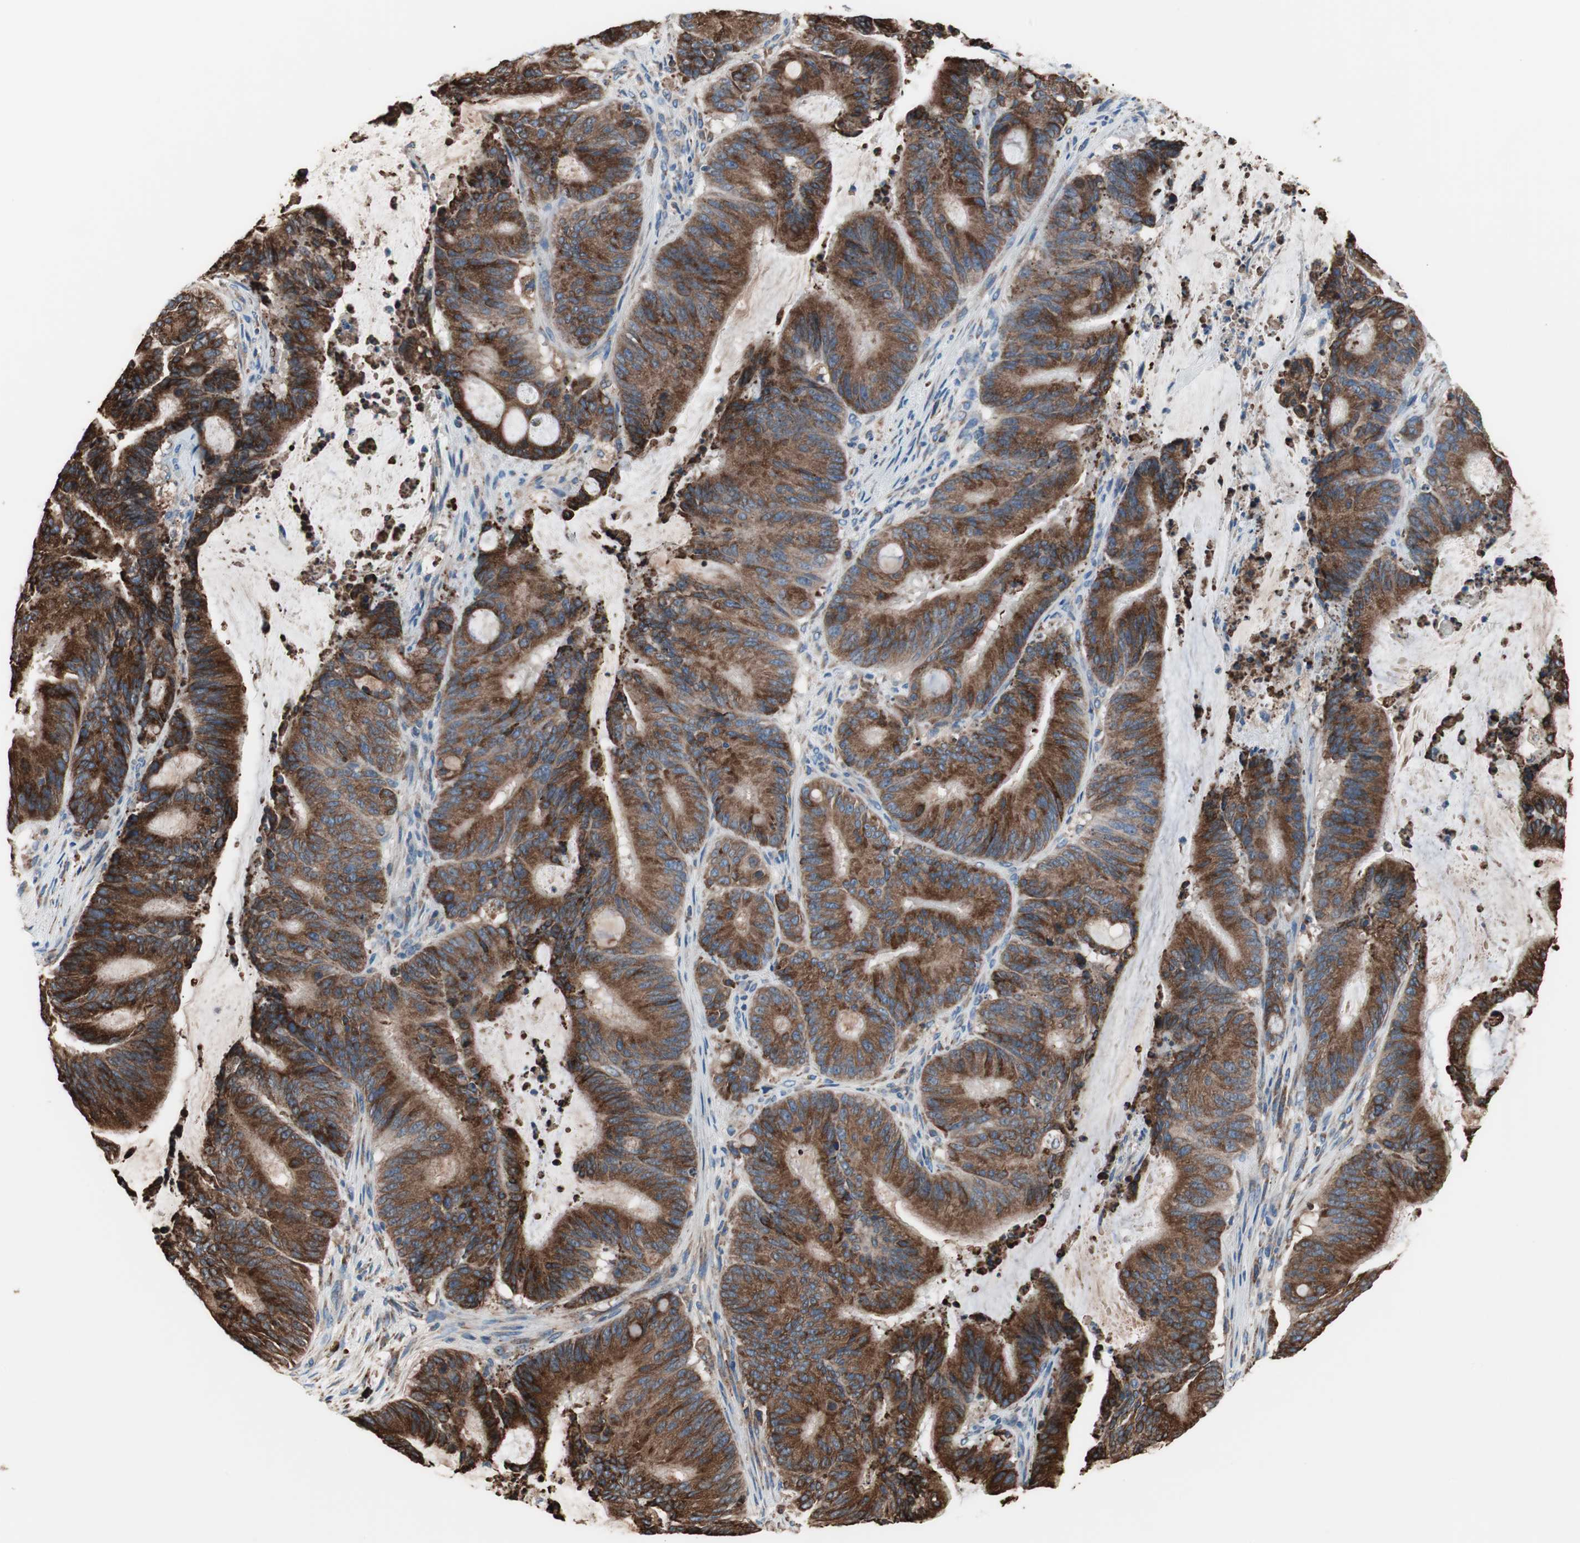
{"staining": {"intensity": "strong", "quantity": ">75%", "location": "cytoplasmic/membranous"}, "tissue": "liver cancer", "cell_type": "Tumor cells", "image_type": "cancer", "snomed": [{"axis": "morphology", "description": "Cholangiocarcinoma"}, {"axis": "topography", "description": "Liver"}], "caption": "IHC (DAB) staining of liver cholangiocarcinoma reveals strong cytoplasmic/membranous protein expression in about >75% of tumor cells. (Stains: DAB in brown, nuclei in blue, Microscopy: brightfield microscopy at high magnification).", "gene": "SLC27A4", "patient": {"sex": "female", "age": 73}}